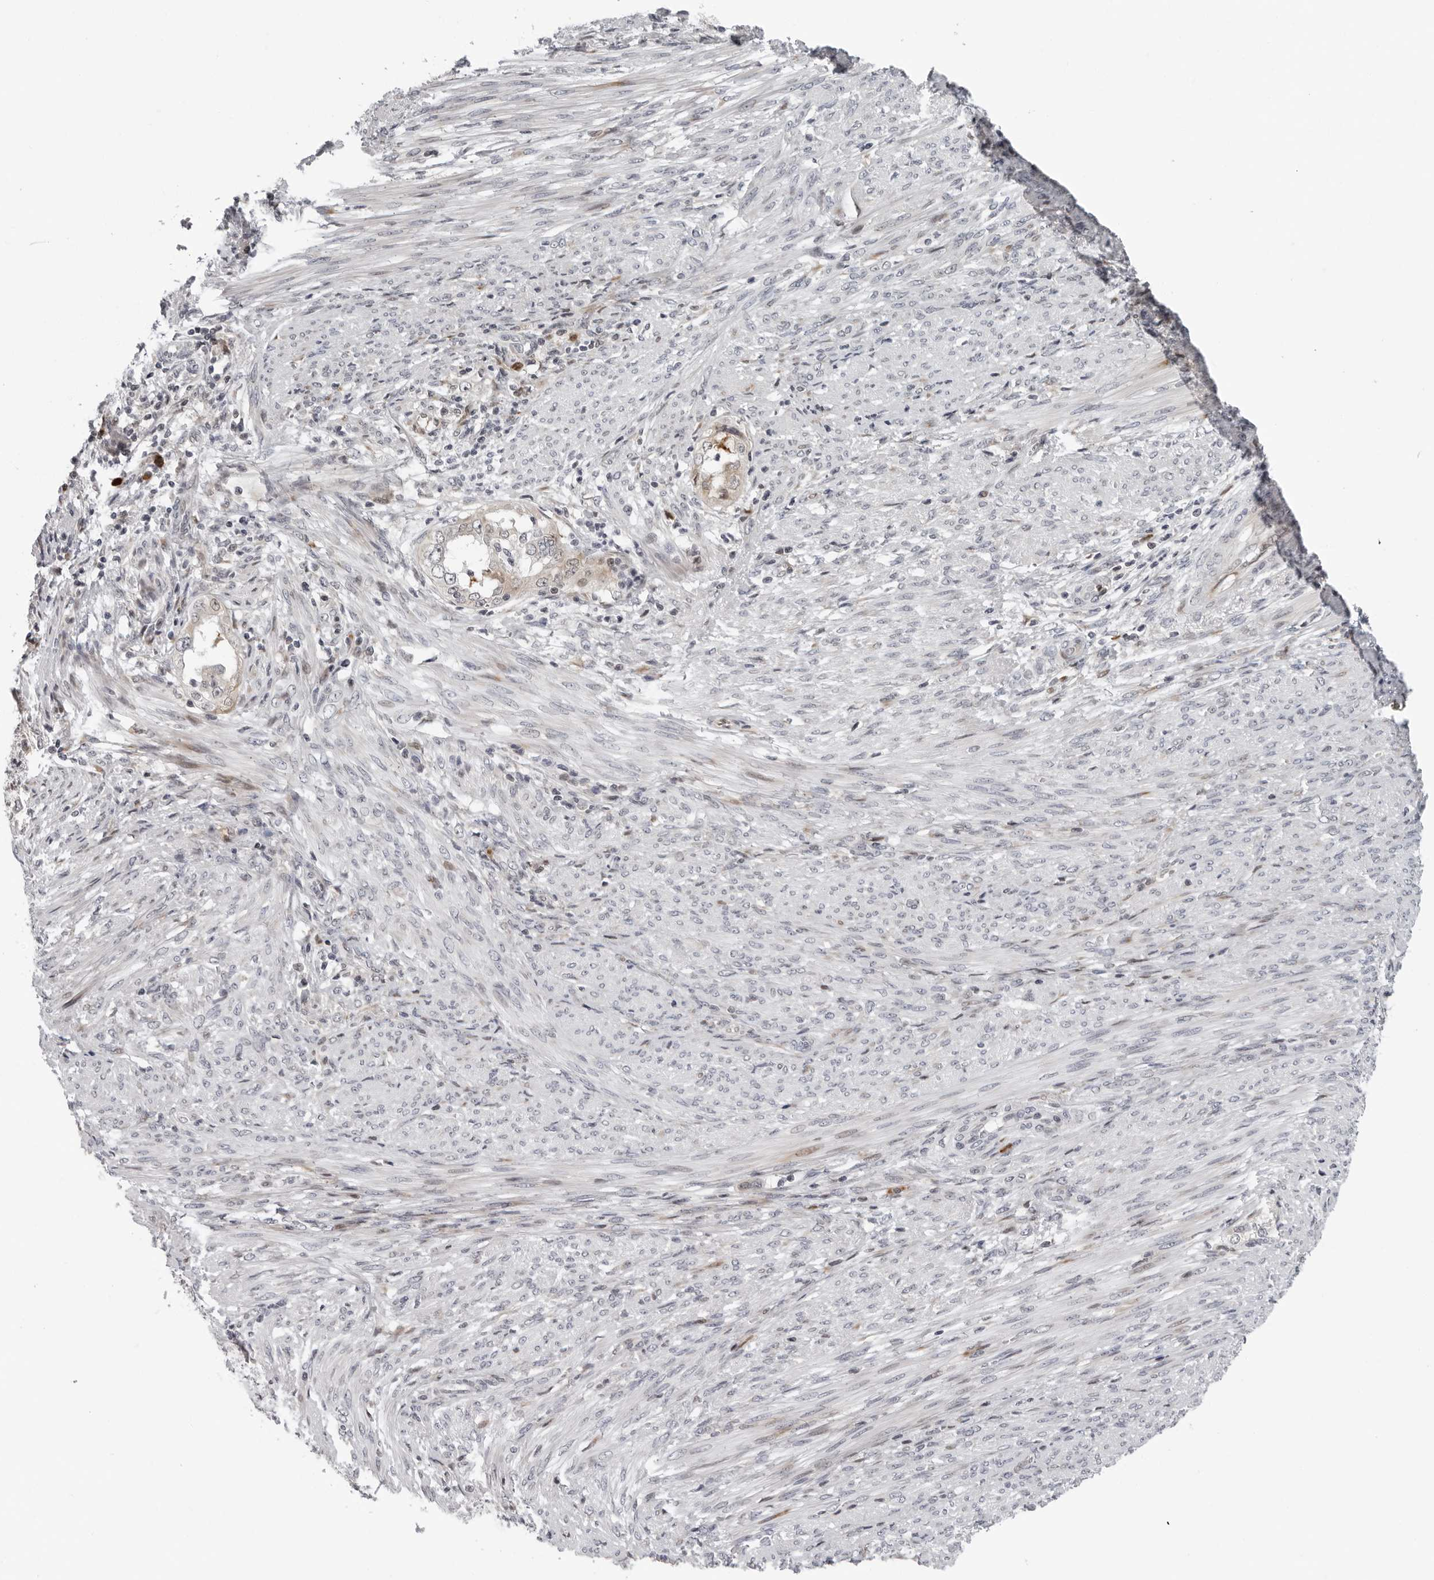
{"staining": {"intensity": "moderate", "quantity": "<25%", "location": "cytoplasmic/membranous"}, "tissue": "endometrial cancer", "cell_type": "Tumor cells", "image_type": "cancer", "snomed": [{"axis": "morphology", "description": "Adenocarcinoma, NOS"}, {"axis": "topography", "description": "Endometrium"}], "caption": "This photomicrograph demonstrates immunohistochemistry (IHC) staining of endometrial adenocarcinoma, with low moderate cytoplasmic/membranous positivity in approximately <25% of tumor cells.", "gene": "PIP4K2C", "patient": {"sex": "female", "age": 85}}